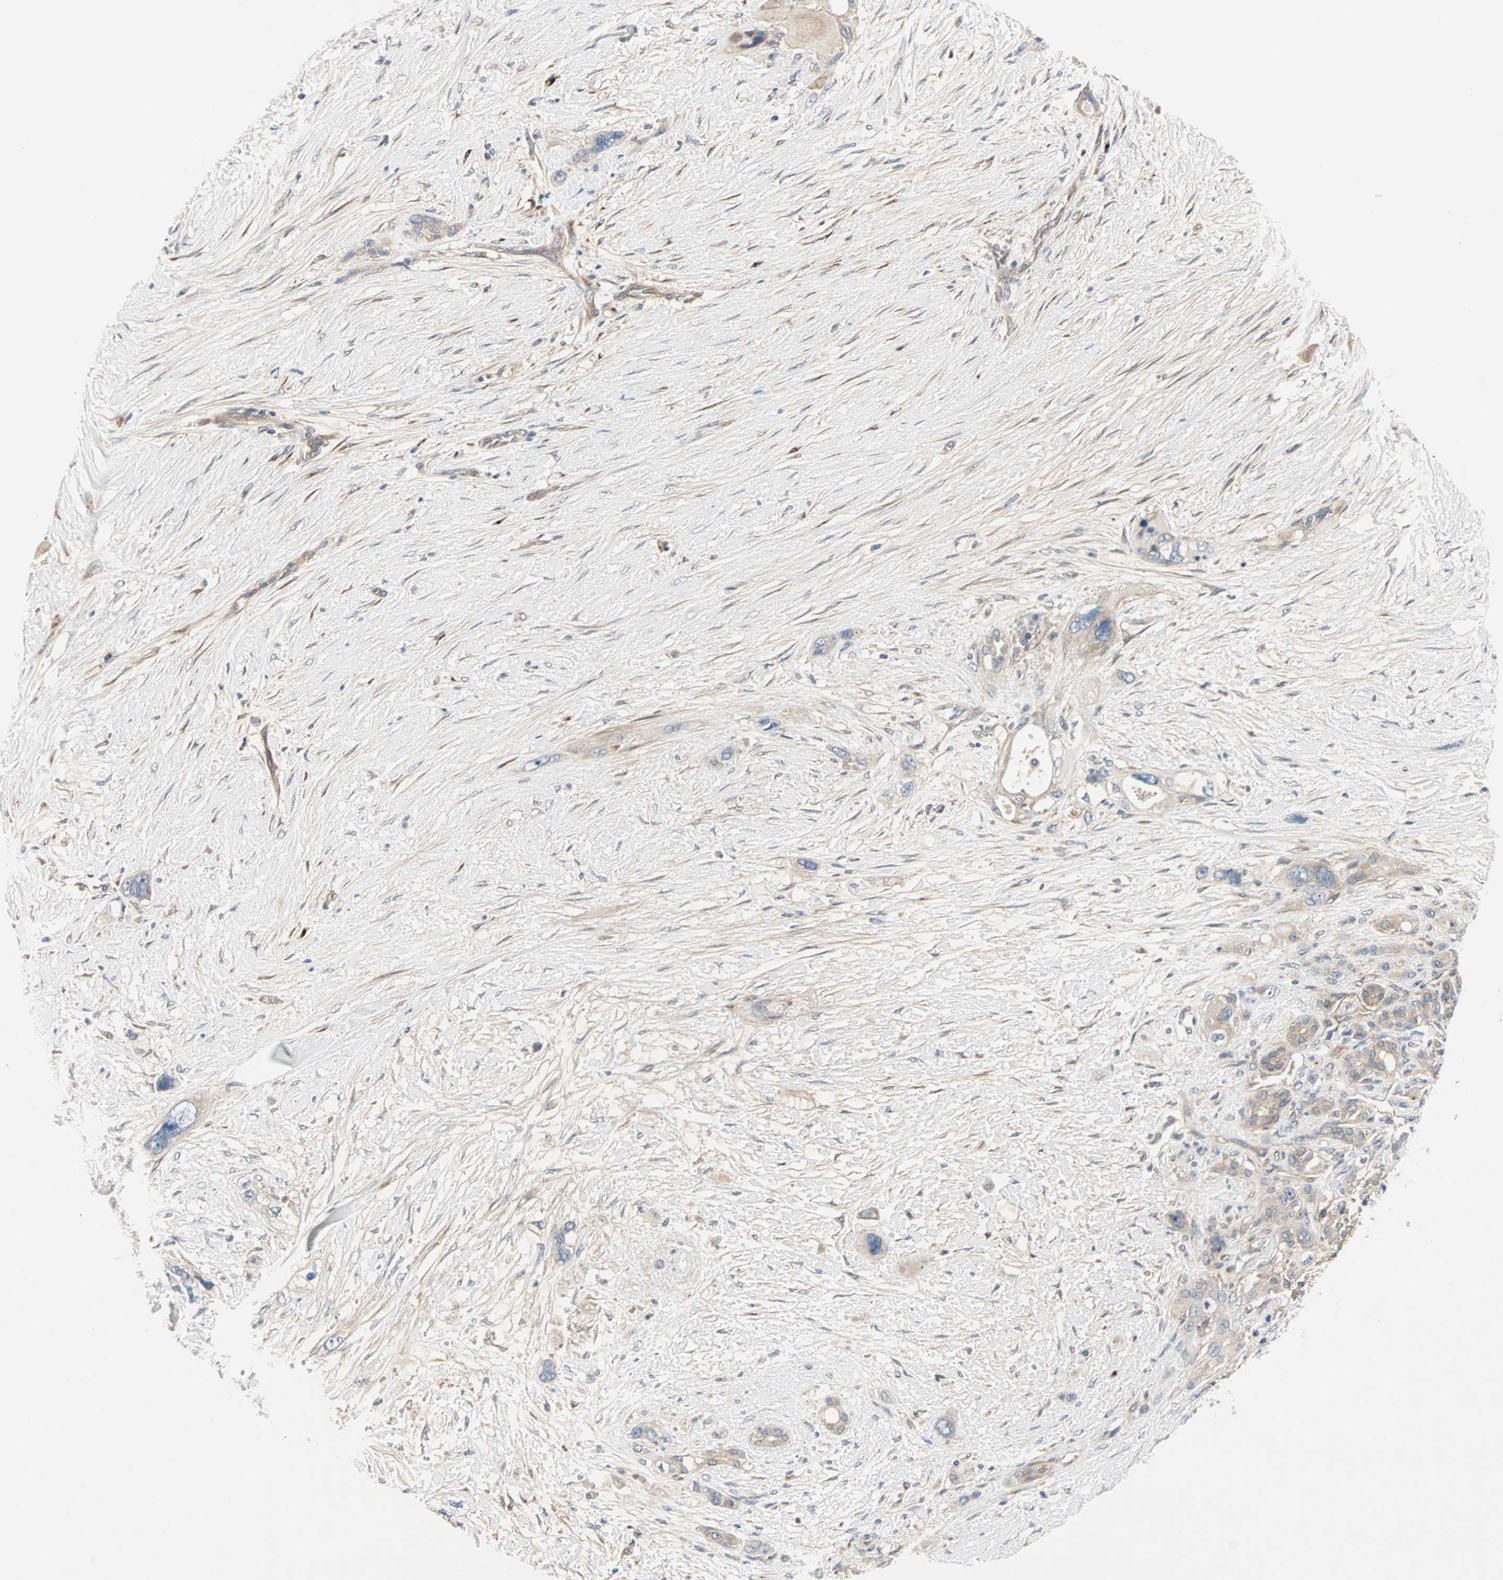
{"staining": {"intensity": "moderate", "quantity": ">75%", "location": "cytoplasmic/membranous"}, "tissue": "pancreatic cancer", "cell_type": "Tumor cells", "image_type": "cancer", "snomed": [{"axis": "morphology", "description": "Adenocarcinoma, NOS"}, {"axis": "topography", "description": "Pancreas"}], "caption": "Immunohistochemical staining of human pancreatic cancer (adenocarcinoma) exhibits medium levels of moderate cytoplasmic/membranous positivity in approximately >75% of tumor cells.", "gene": "PDE8A", "patient": {"sex": "male", "age": 46}}